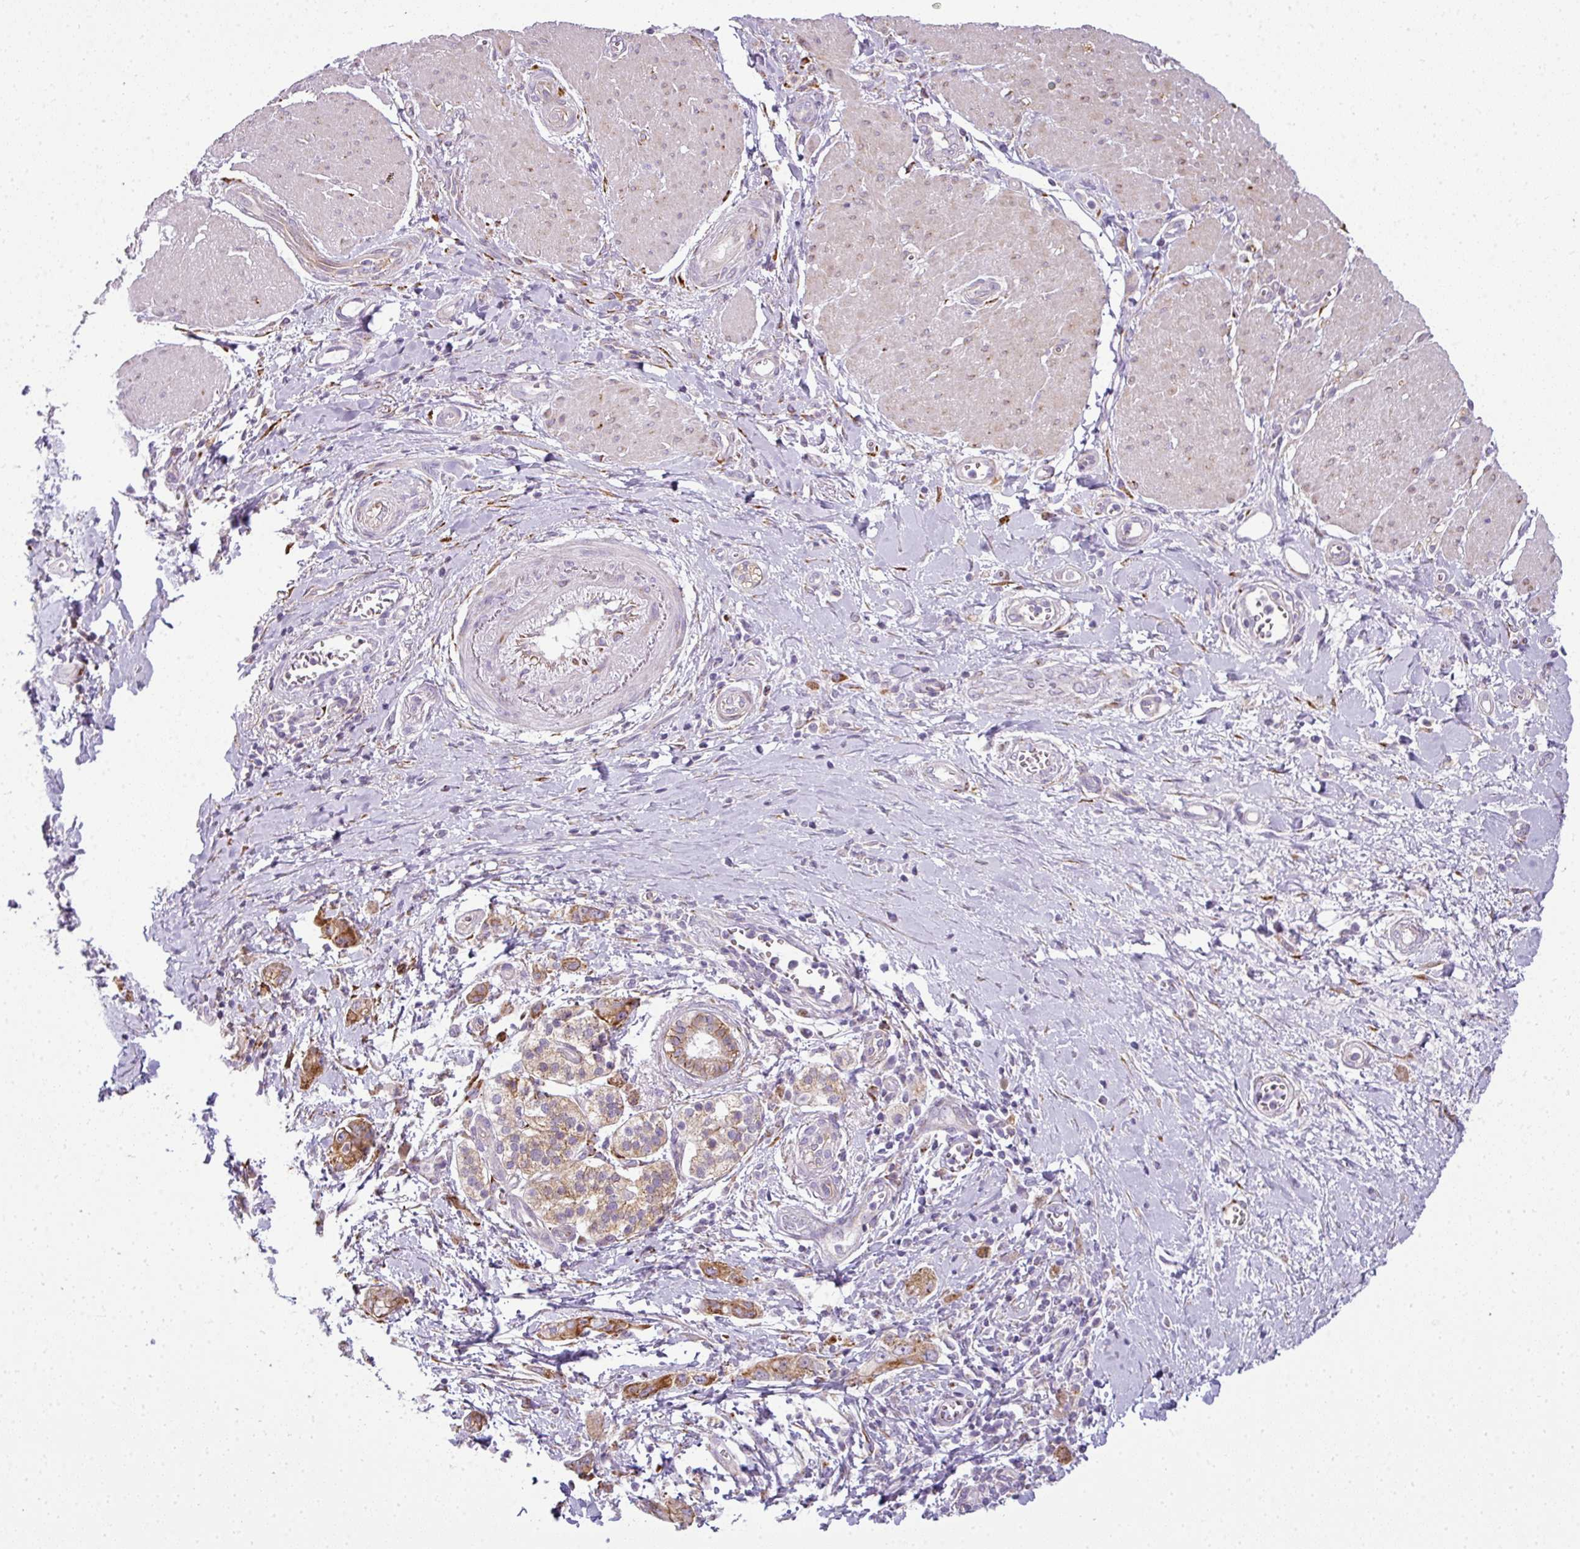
{"staining": {"intensity": "moderate", "quantity": ">75%", "location": "cytoplasmic/membranous"}, "tissue": "pancreatic cancer", "cell_type": "Tumor cells", "image_type": "cancer", "snomed": [{"axis": "morphology", "description": "Adenocarcinoma, NOS"}, {"axis": "topography", "description": "Pancreas"}], "caption": "The photomicrograph reveals a brown stain indicating the presence of a protein in the cytoplasmic/membranous of tumor cells in pancreatic adenocarcinoma.", "gene": "ANKRD18A", "patient": {"sex": "male", "age": 68}}